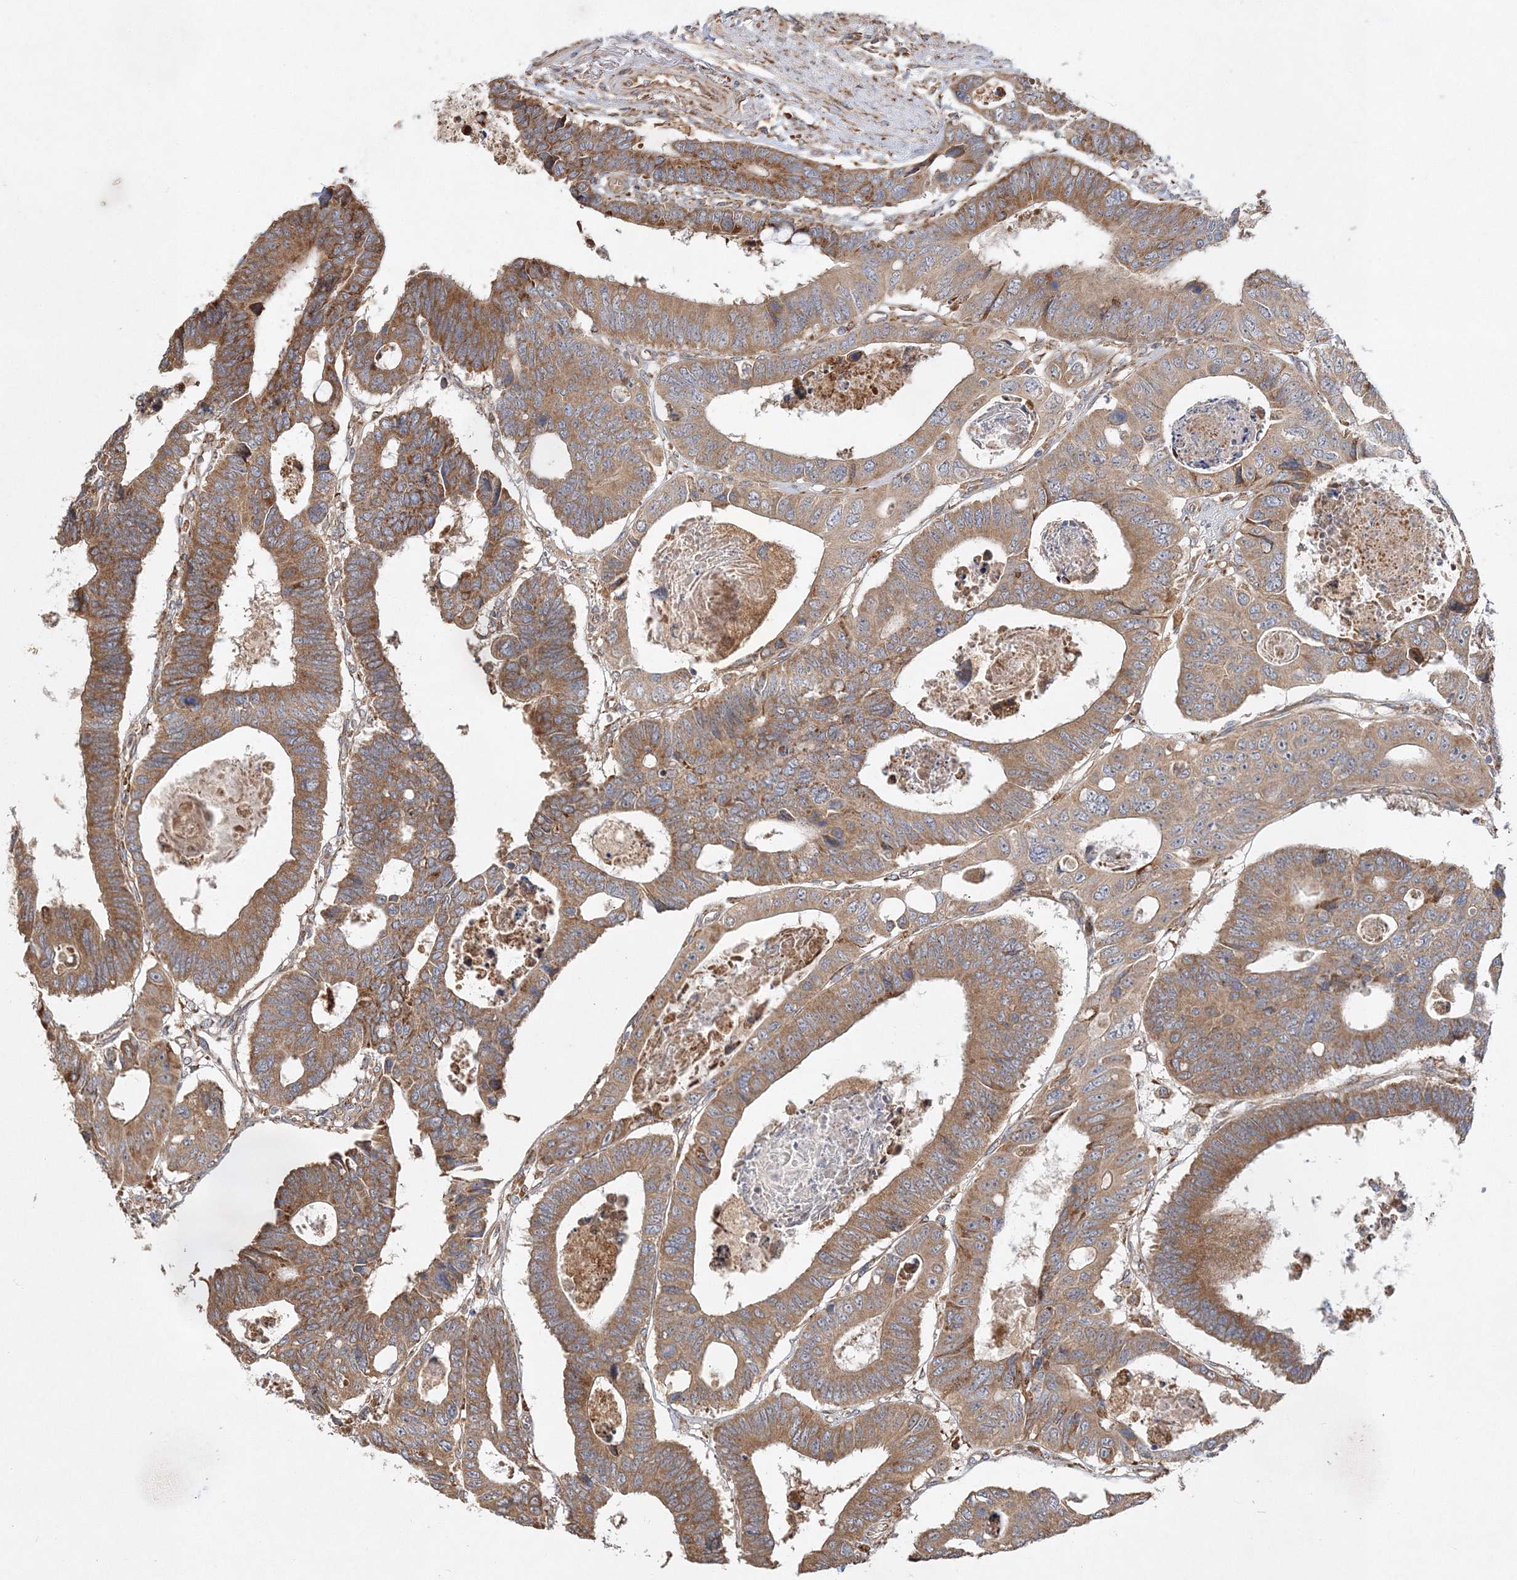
{"staining": {"intensity": "moderate", "quantity": ">75%", "location": "cytoplasmic/membranous"}, "tissue": "colorectal cancer", "cell_type": "Tumor cells", "image_type": "cancer", "snomed": [{"axis": "morphology", "description": "Adenocarcinoma, NOS"}, {"axis": "topography", "description": "Rectum"}], "caption": "Colorectal cancer tissue displays moderate cytoplasmic/membranous positivity in about >75% of tumor cells, visualized by immunohistochemistry.", "gene": "ZFYVE16", "patient": {"sex": "male", "age": 84}}